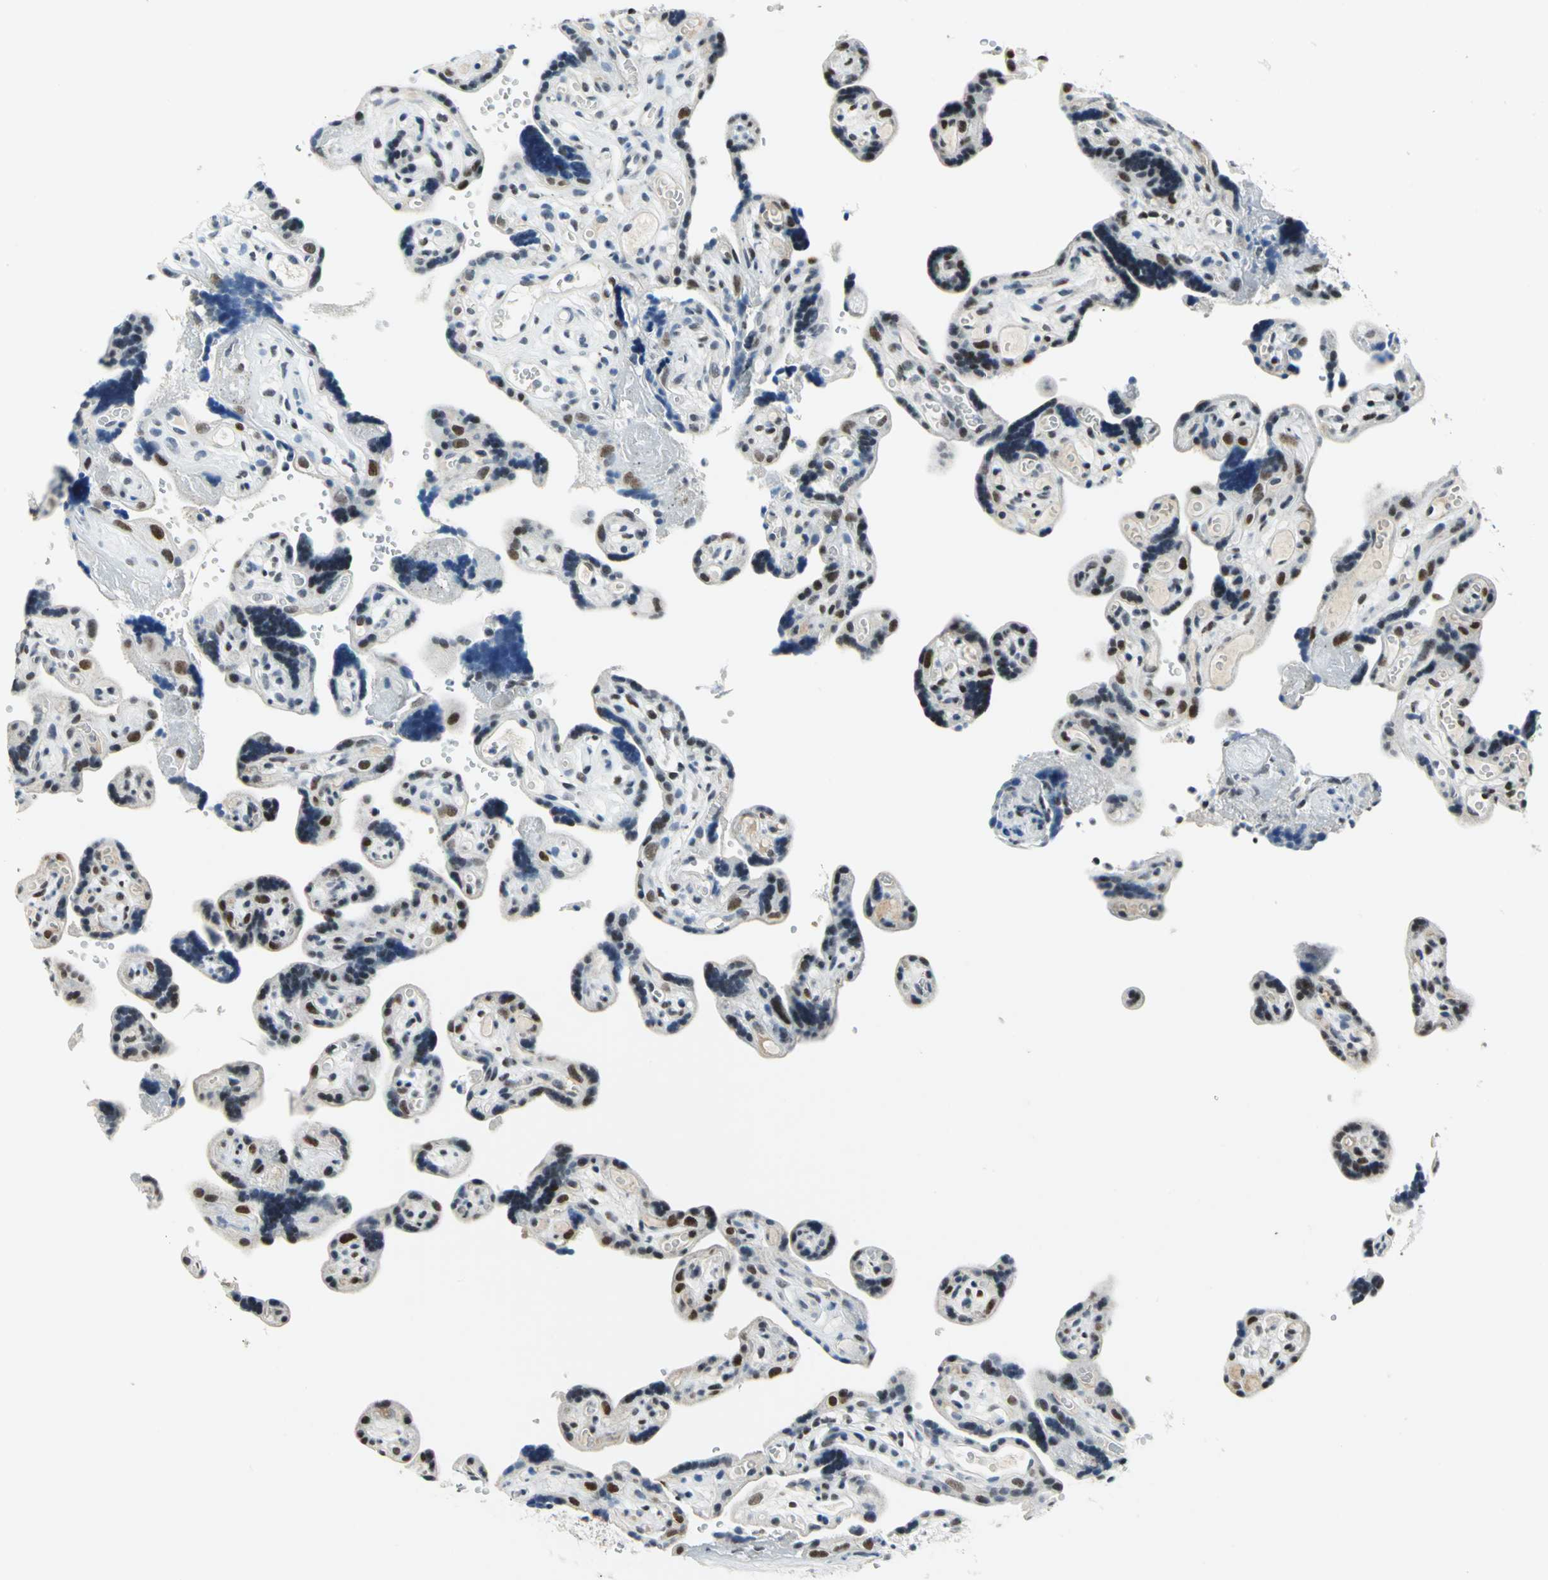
{"staining": {"intensity": "strong", "quantity": ">75%", "location": "nuclear"}, "tissue": "placenta", "cell_type": "Trophoblastic cells", "image_type": "normal", "snomed": [{"axis": "morphology", "description": "Normal tissue, NOS"}, {"axis": "topography", "description": "Placenta"}], "caption": "The image demonstrates a brown stain indicating the presence of a protein in the nuclear of trophoblastic cells in placenta. (Brightfield microscopy of DAB IHC at high magnification).", "gene": "RAD17", "patient": {"sex": "female", "age": 30}}